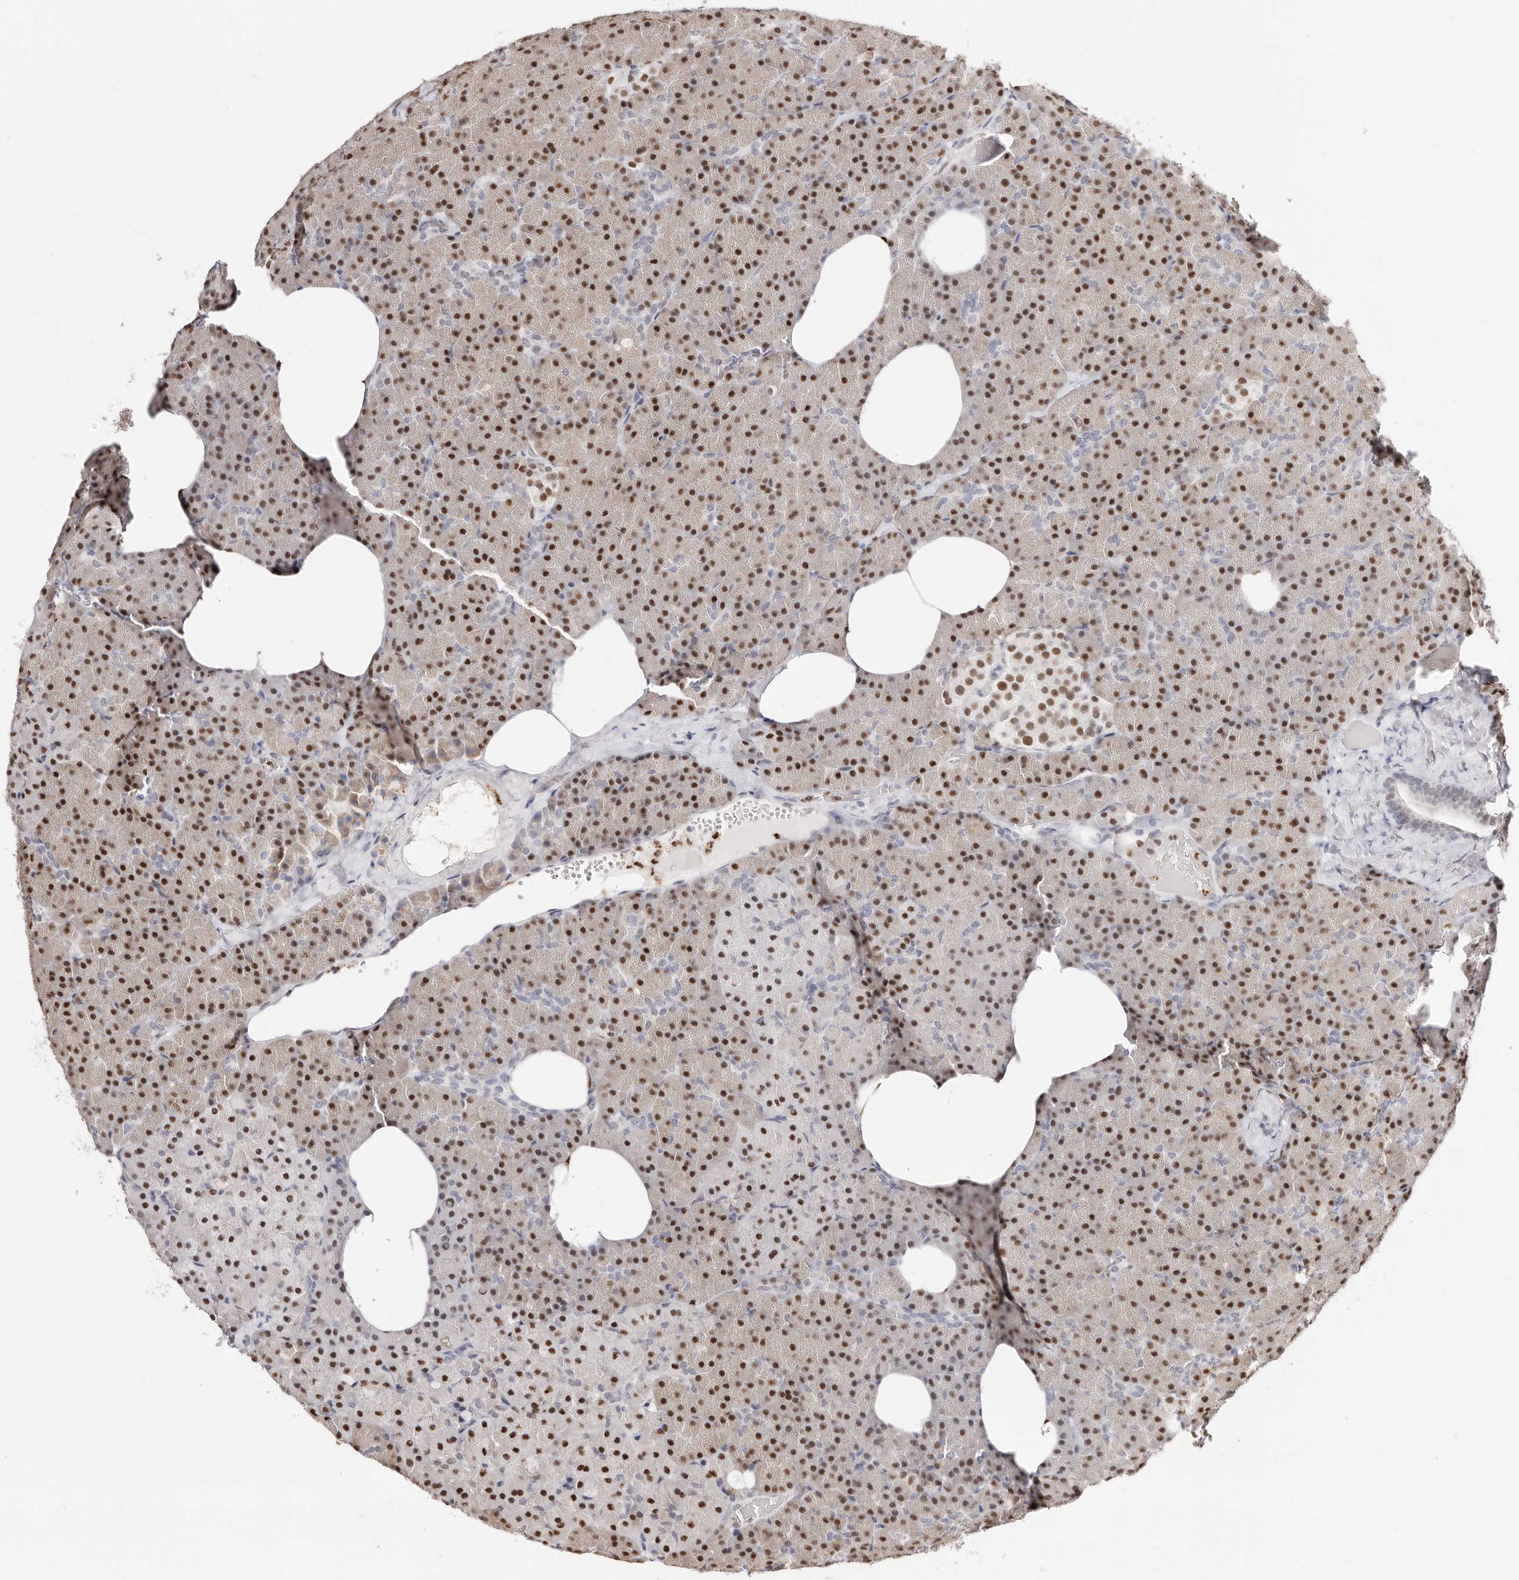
{"staining": {"intensity": "strong", "quantity": ">75%", "location": "nuclear"}, "tissue": "pancreas", "cell_type": "Exocrine glandular cells", "image_type": "normal", "snomed": [{"axis": "morphology", "description": "Normal tissue, NOS"}, {"axis": "morphology", "description": "Carcinoid, malignant, NOS"}, {"axis": "topography", "description": "Pancreas"}], "caption": "The immunohistochemical stain labels strong nuclear positivity in exocrine glandular cells of benign pancreas.", "gene": "TKT", "patient": {"sex": "female", "age": 35}}